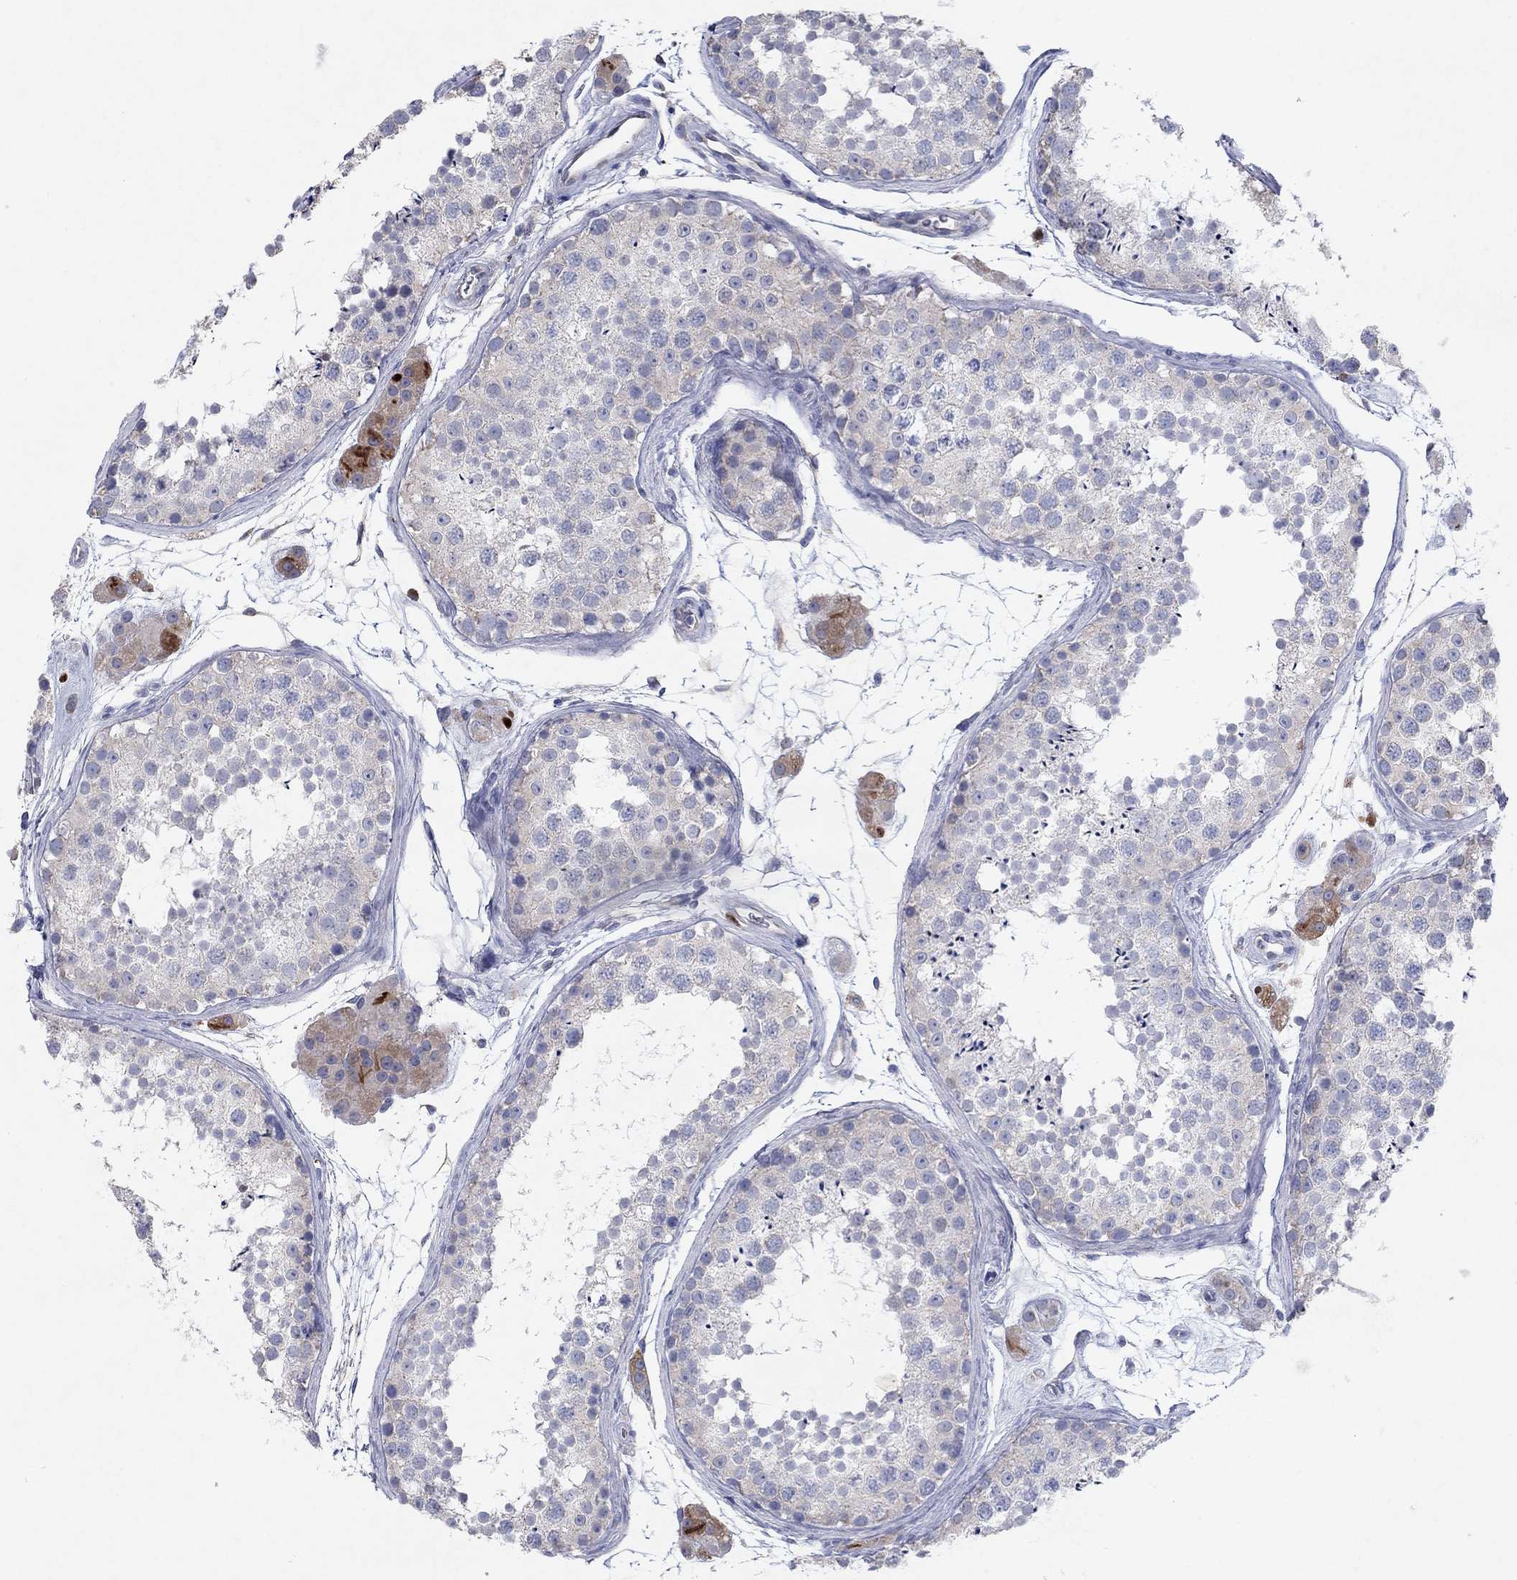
{"staining": {"intensity": "negative", "quantity": "none", "location": "none"}, "tissue": "testis", "cell_type": "Cells in seminiferous ducts", "image_type": "normal", "snomed": [{"axis": "morphology", "description": "Normal tissue, NOS"}, {"axis": "topography", "description": "Testis"}], "caption": "This histopathology image is of unremarkable testis stained with IHC to label a protein in brown with the nuclei are counter-stained blue. There is no positivity in cells in seminiferous ducts.", "gene": "KRT40", "patient": {"sex": "male", "age": 41}}